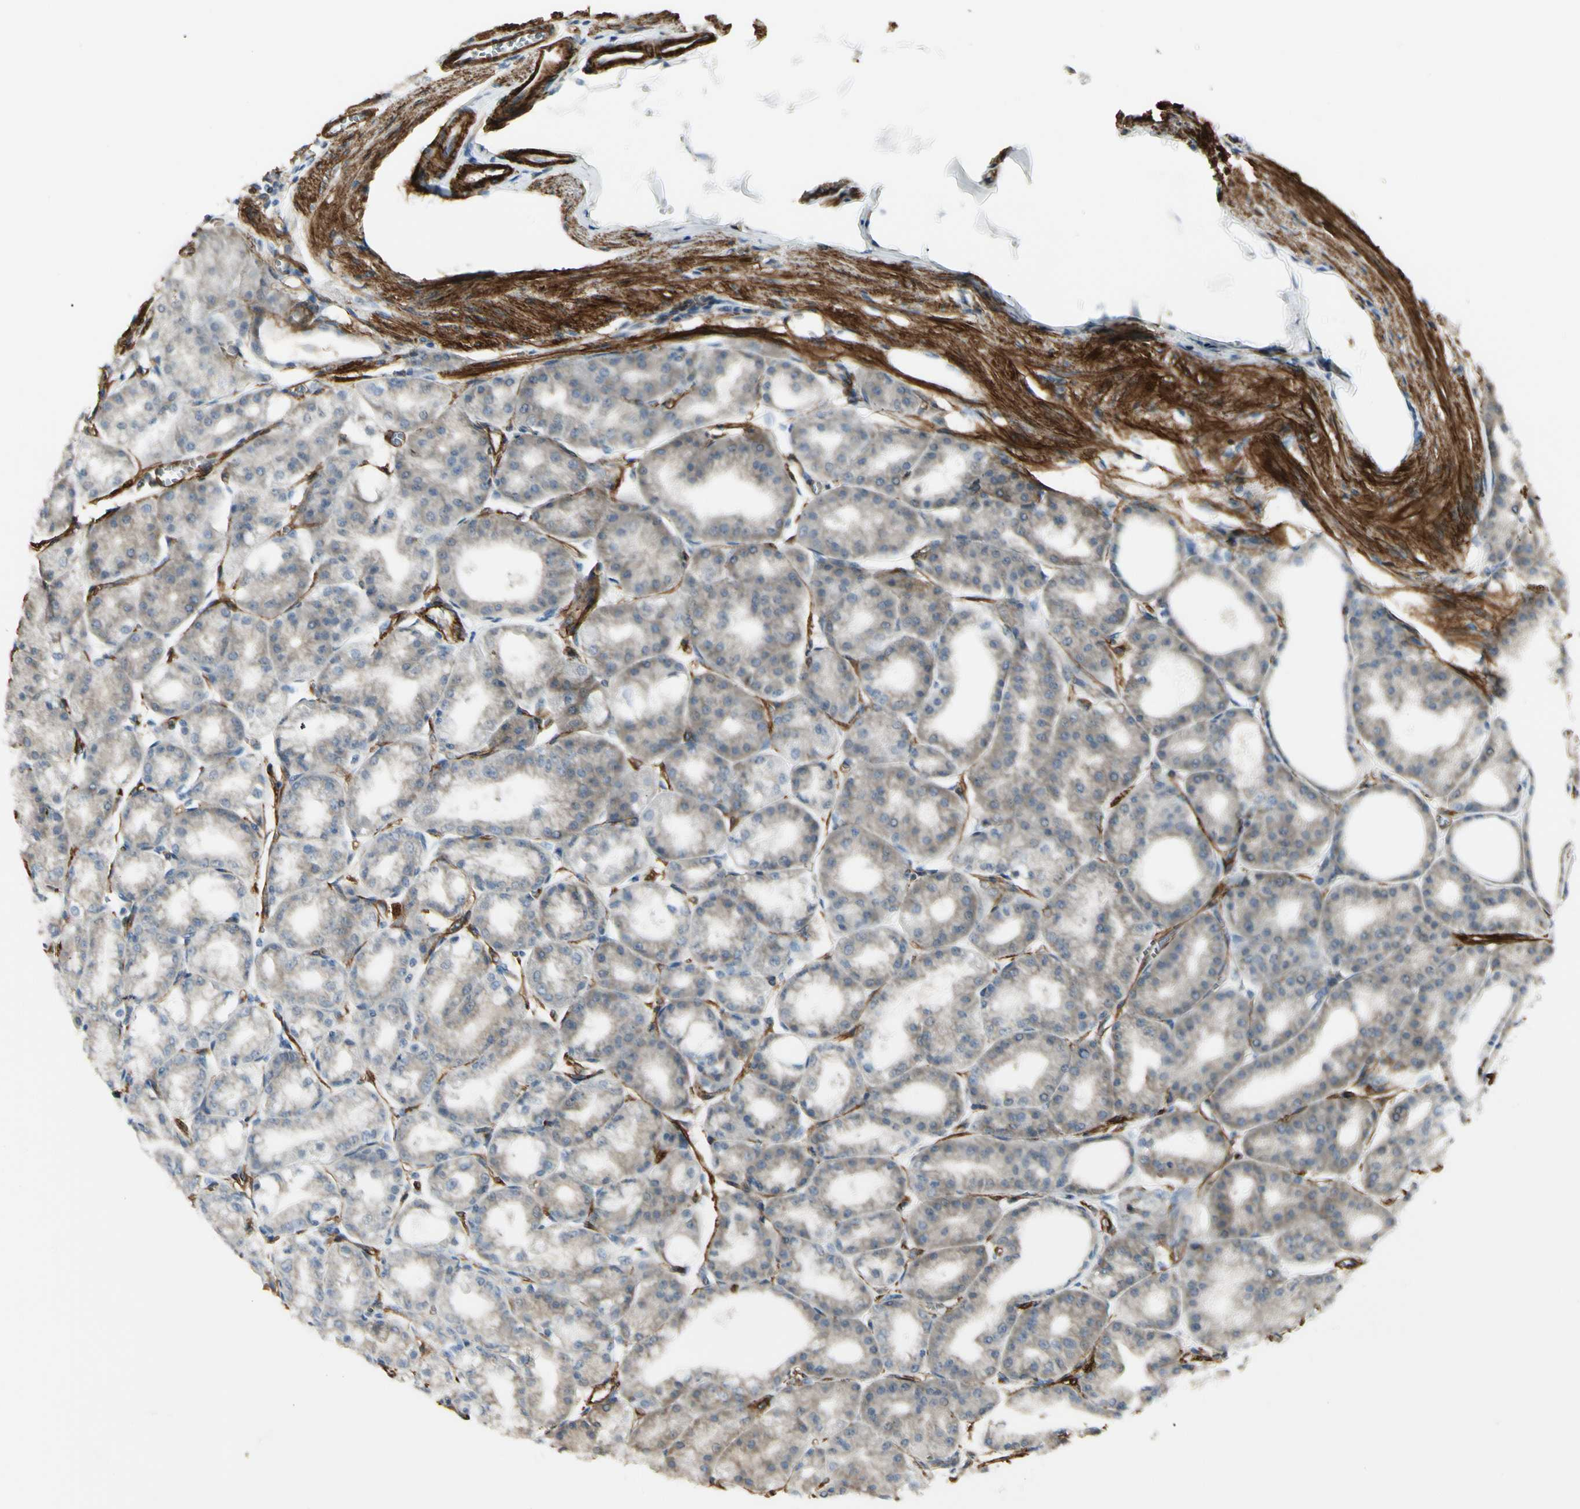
{"staining": {"intensity": "weak", "quantity": "25%-75%", "location": "cytoplasmic/membranous"}, "tissue": "stomach", "cell_type": "Glandular cells", "image_type": "normal", "snomed": [{"axis": "morphology", "description": "Normal tissue, NOS"}, {"axis": "topography", "description": "Stomach, lower"}], "caption": "Immunohistochemical staining of normal stomach exhibits low levels of weak cytoplasmic/membranous positivity in about 25%-75% of glandular cells. (DAB (3,3'-diaminobenzidine) IHC with brightfield microscopy, high magnification).", "gene": "MCAM", "patient": {"sex": "male", "age": 71}}